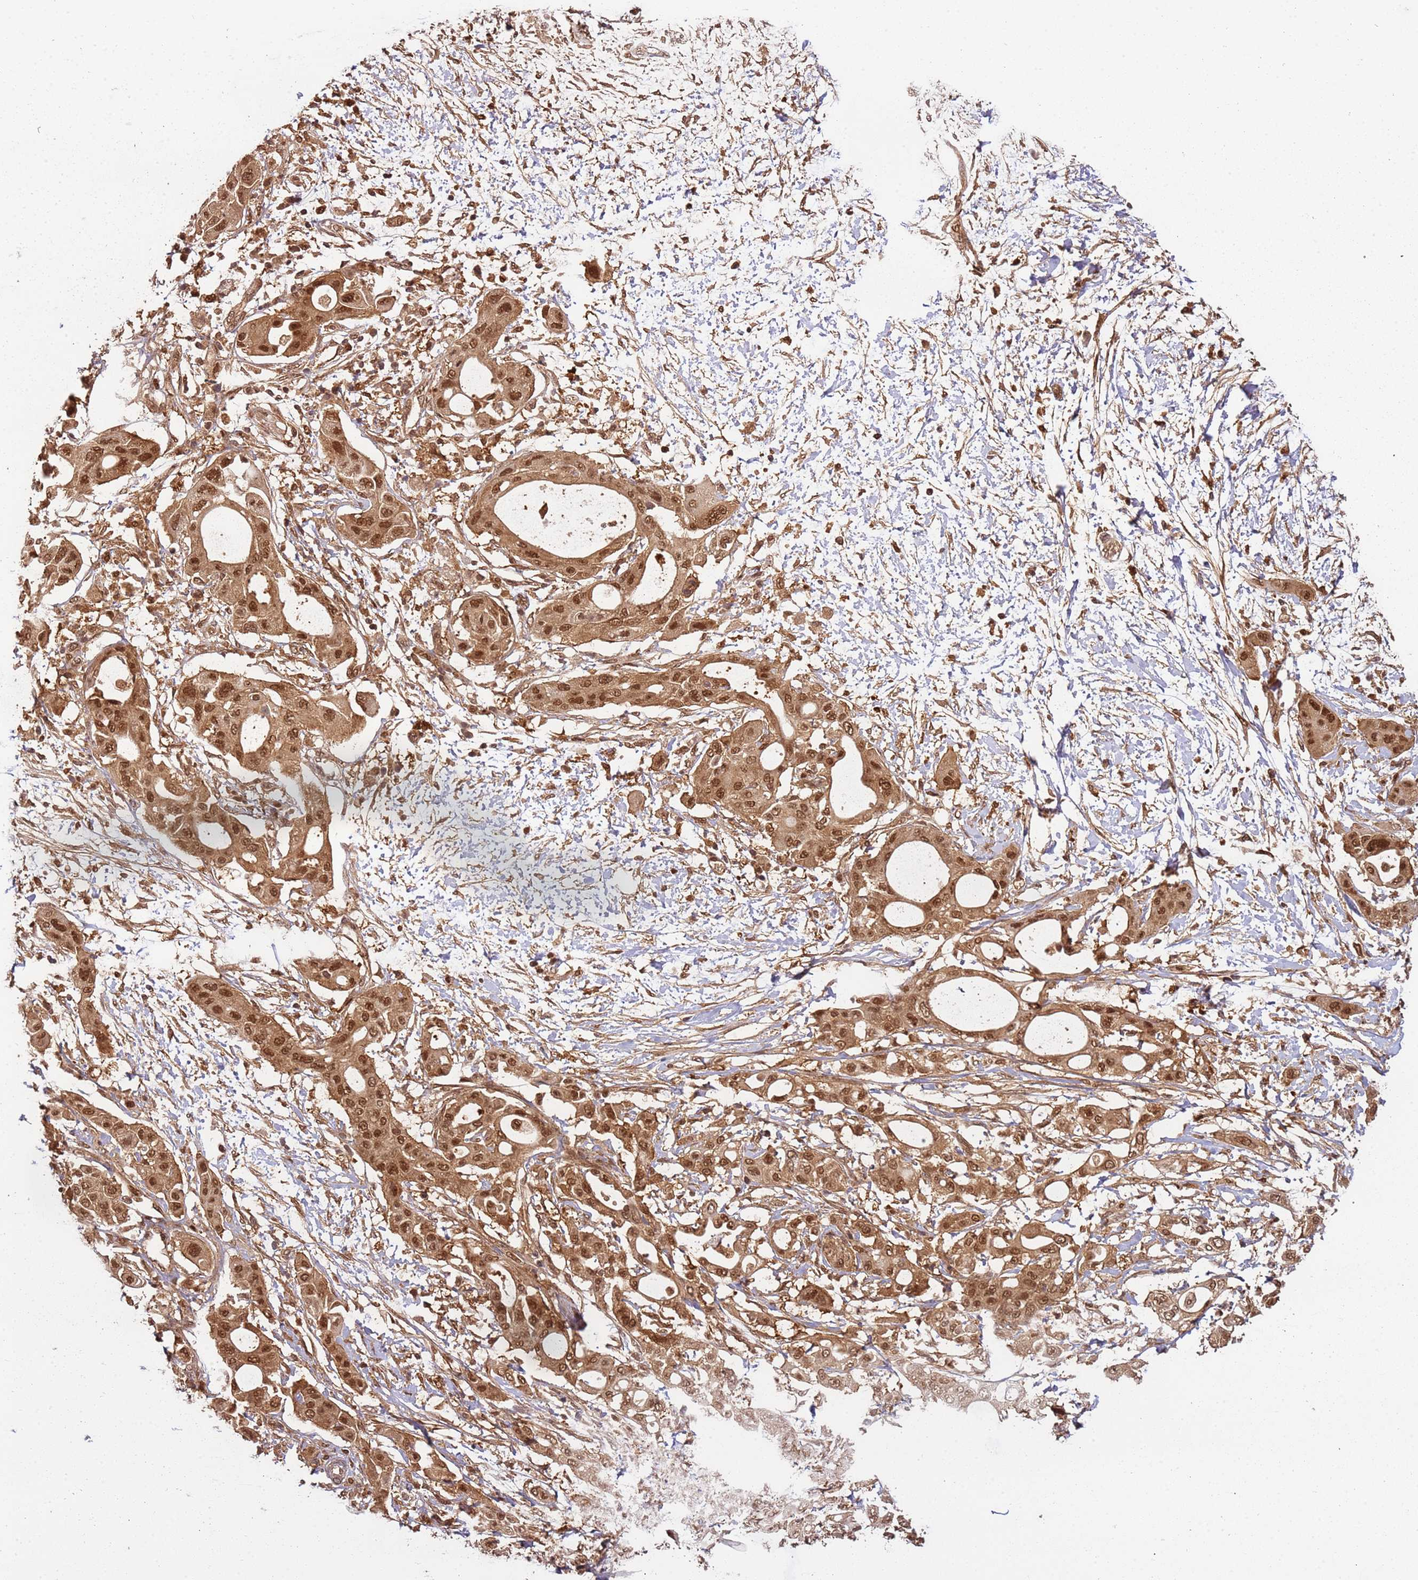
{"staining": {"intensity": "moderate", "quantity": ">75%", "location": "nuclear"}, "tissue": "pancreatic cancer", "cell_type": "Tumor cells", "image_type": "cancer", "snomed": [{"axis": "morphology", "description": "Adenocarcinoma, NOS"}, {"axis": "topography", "description": "Pancreas"}], "caption": "The immunohistochemical stain labels moderate nuclear staining in tumor cells of pancreatic adenocarcinoma tissue.", "gene": "PGLS", "patient": {"sex": "male", "age": 68}}